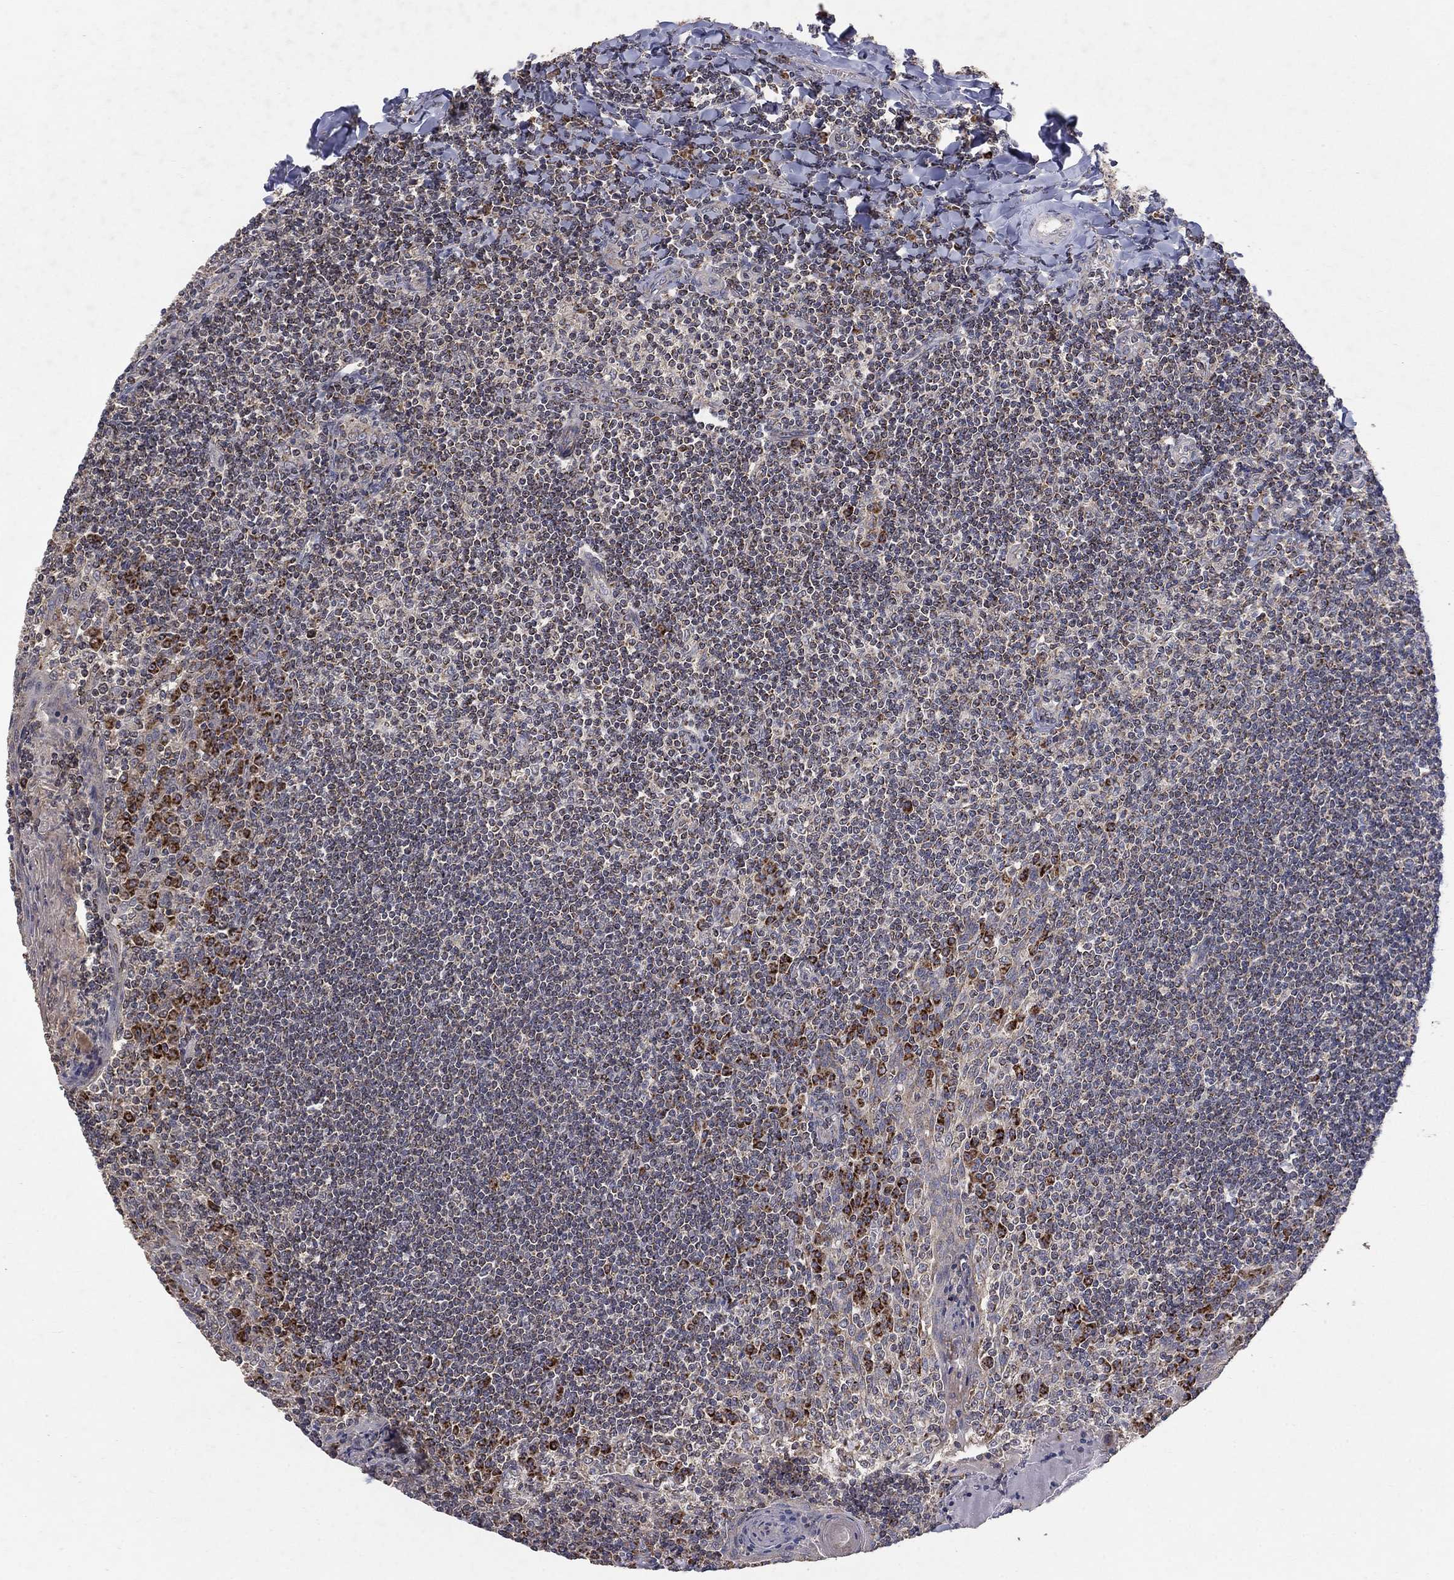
{"staining": {"intensity": "strong", "quantity": "25%-75%", "location": "cytoplasmic/membranous"}, "tissue": "tonsil", "cell_type": "Germinal center cells", "image_type": "normal", "snomed": [{"axis": "morphology", "description": "Normal tissue, NOS"}, {"axis": "topography", "description": "Tonsil"}], "caption": "Protein analysis of unremarkable tonsil reveals strong cytoplasmic/membranous expression in about 25%-75% of germinal center cells.", "gene": "GPSM1", "patient": {"sex": "female", "age": 12}}